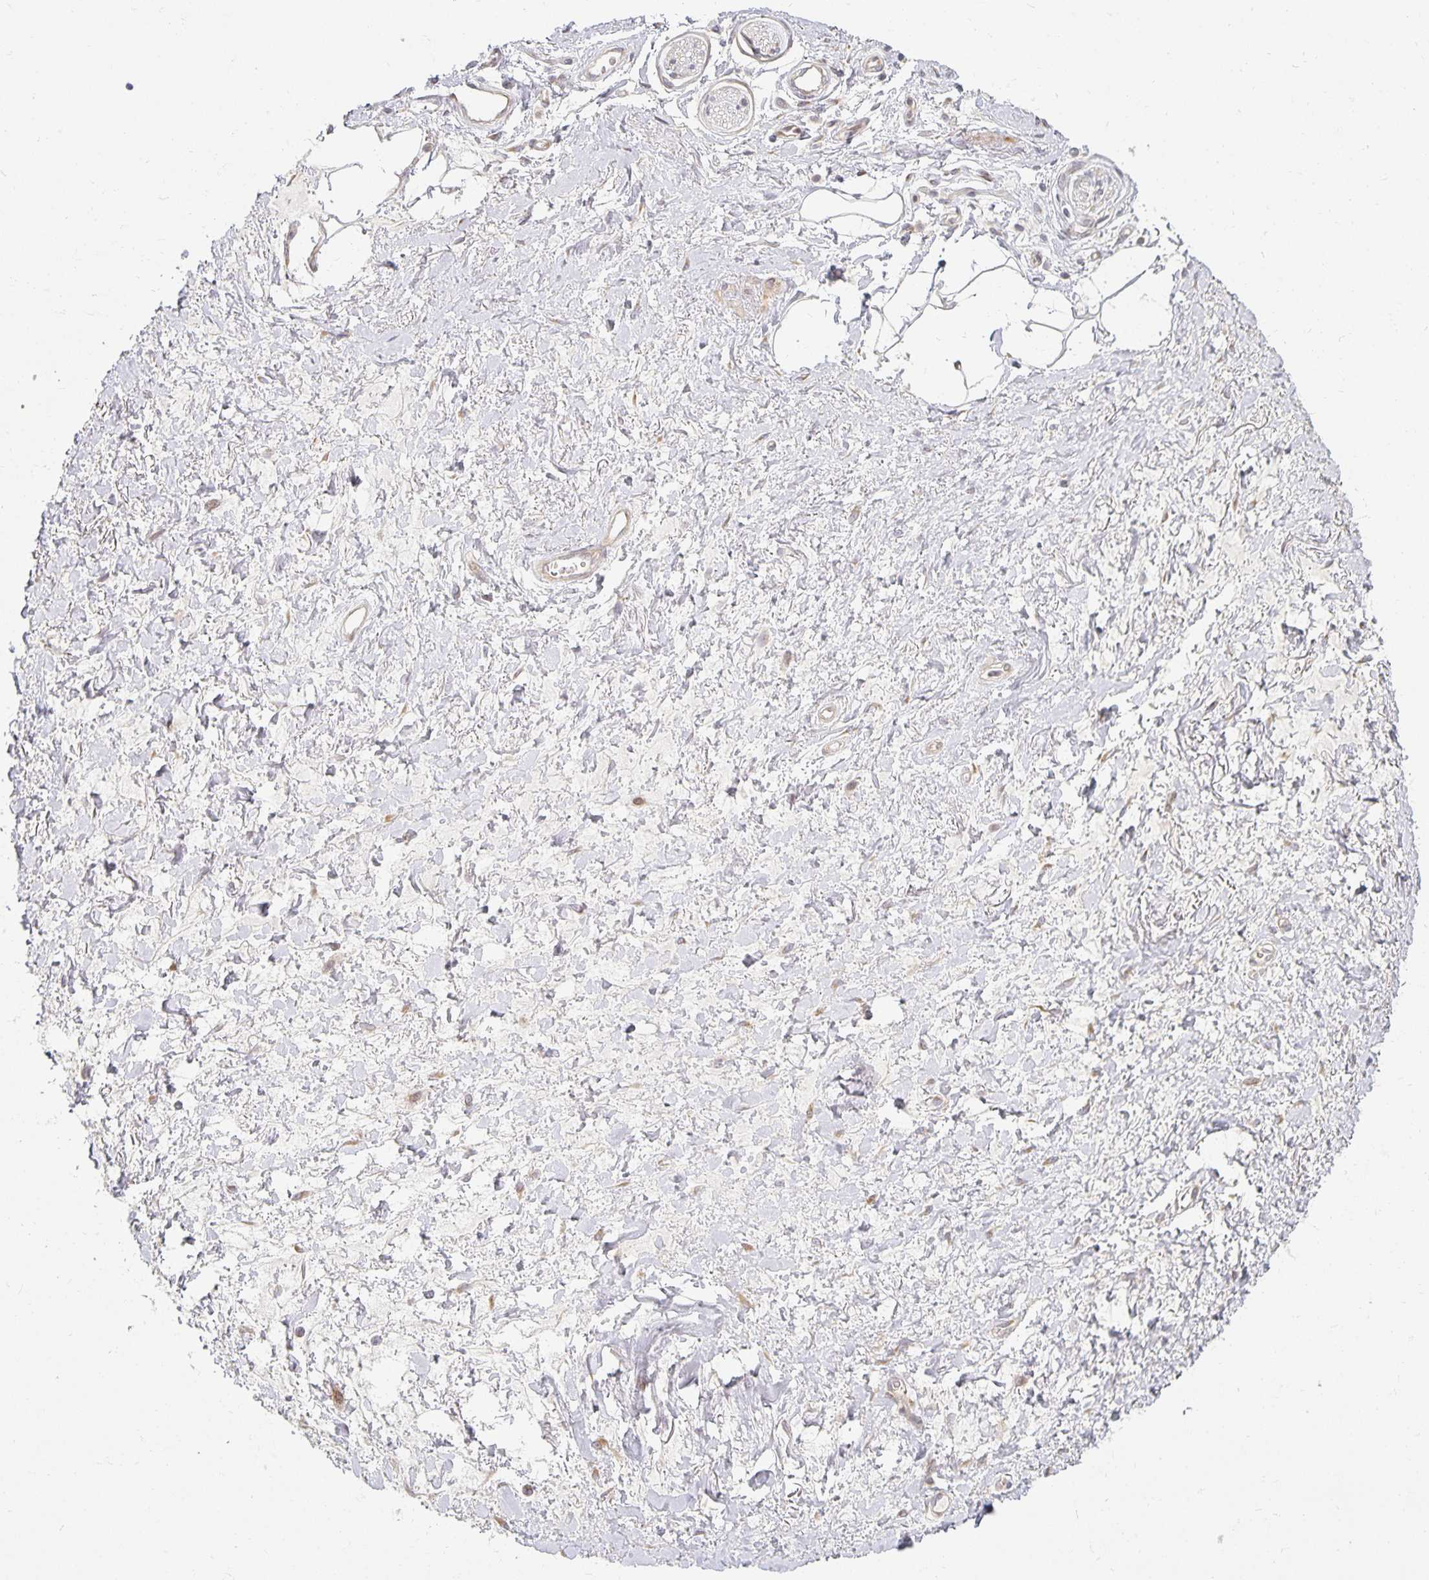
{"staining": {"intensity": "weak", "quantity": "<25%", "location": "cytoplasmic/membranous"}, "tissue": "adipose tissue", "cell_type": "Adipocytes", "image_type": "normal", "snomed": [{"axis": "morphology", "description": "Normal tissue, NOS"}, {"axis": "topography", "description": "Vagina"}, {"axis": "topography", "description": "Peripheral nerve tissue"}], "caption": "This is an immunohistochemistry image of normal human adipose tissue. There is no positivity in adipocytes.", "gene": "EHF", "patient": {"sex": "female", "age": 71}}